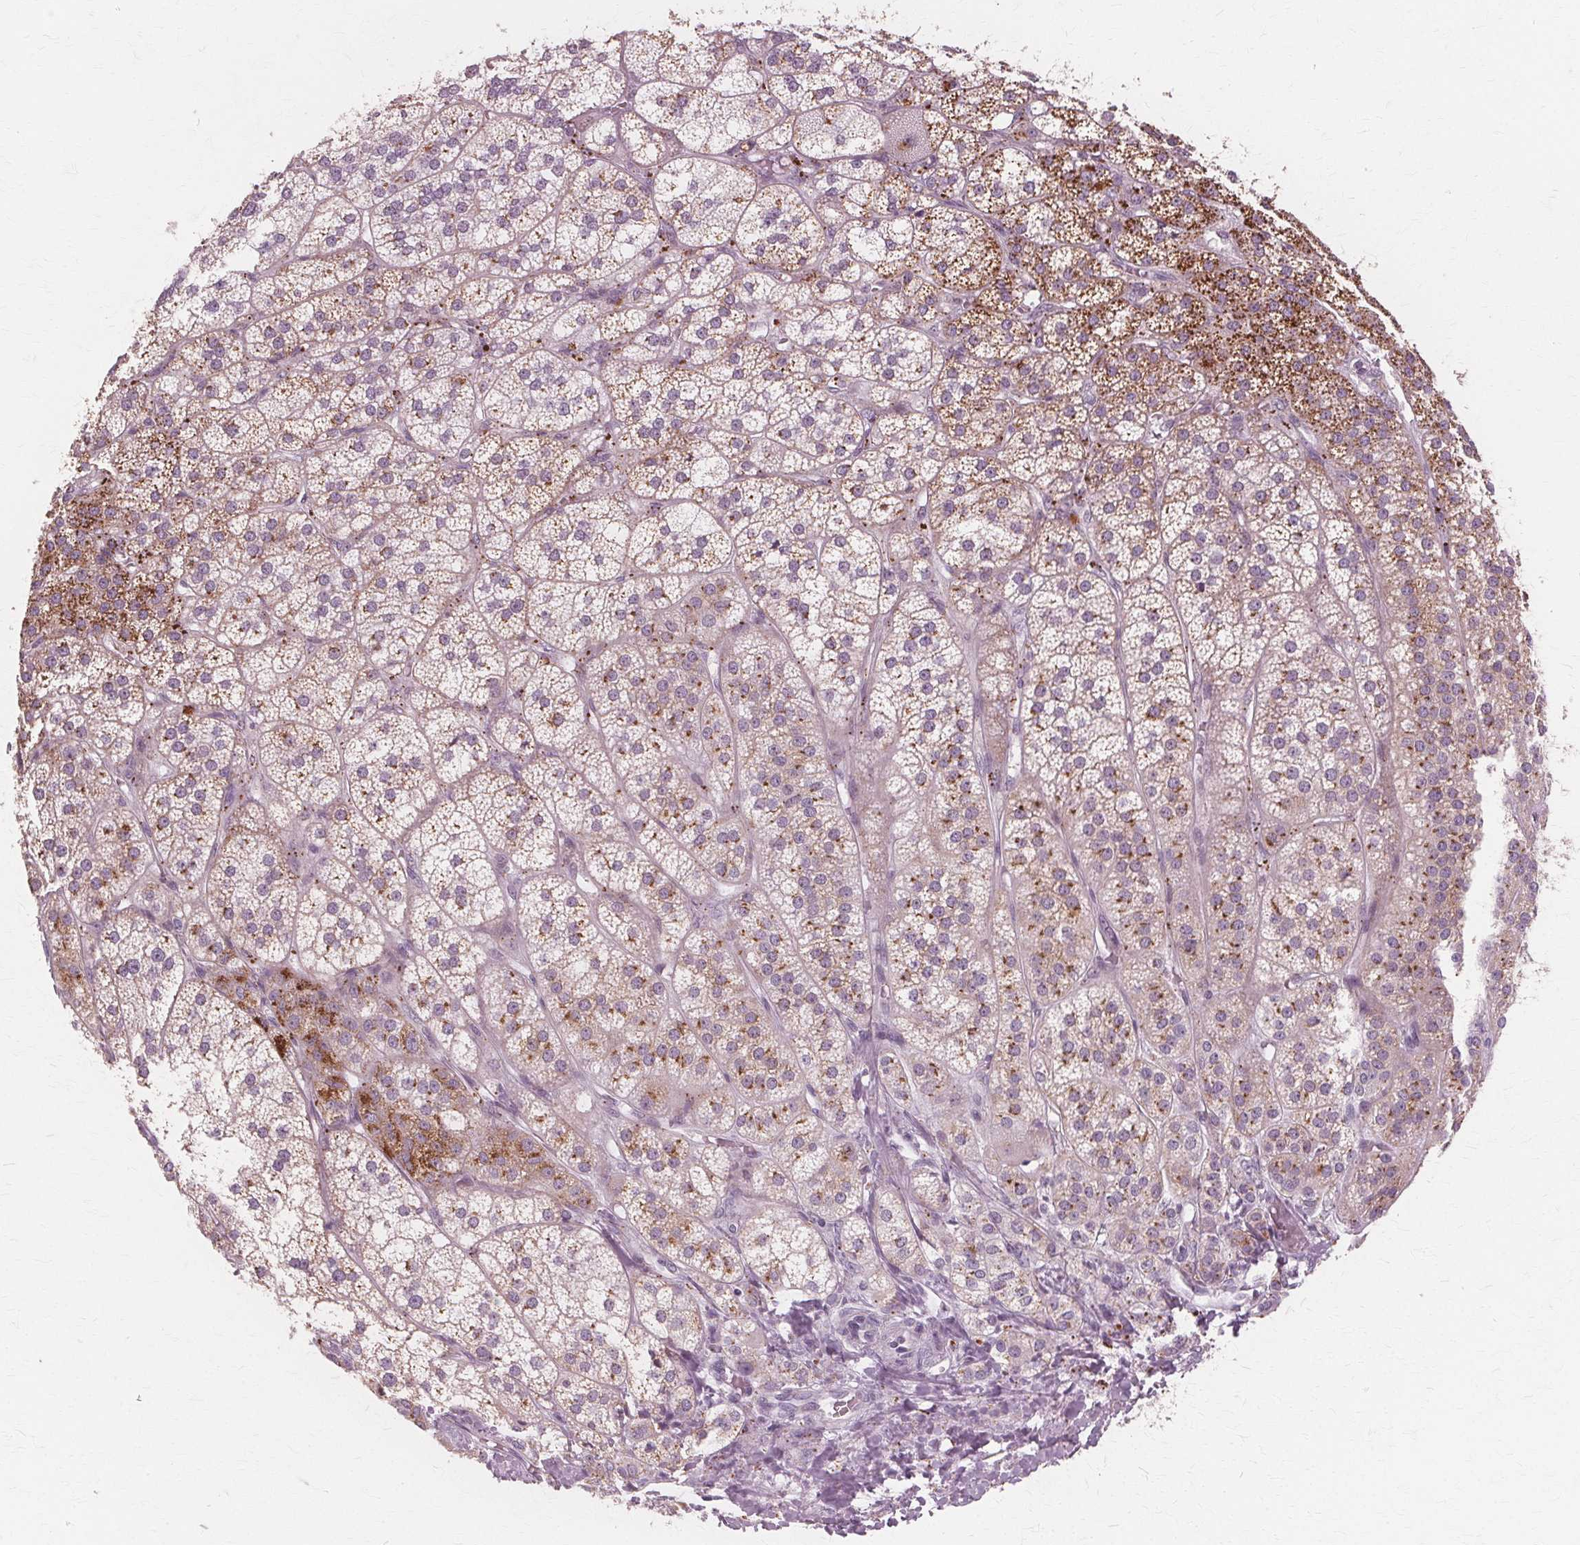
{"staining": {"intensity": "strong", "quantity": "<25%", "location": "cytoplasmic/membranous"}, "tissue": "adrenal gland", "cell_type": "Glandular cells", "image_type": "normal", "snomed": [{"axis": "morphology", "description": "Normal tissue, NOS"}, {"axis": "topography", "description": "Adrenal gland"}], "caption": "IHC of unremarkable human adrenal gland exhibits medium levels of strong cytoplasmic/membranous positivity in about <25% of glandular cells.", "gene": "DNASE2", "patient": {"sex": "female", "age": 60}}